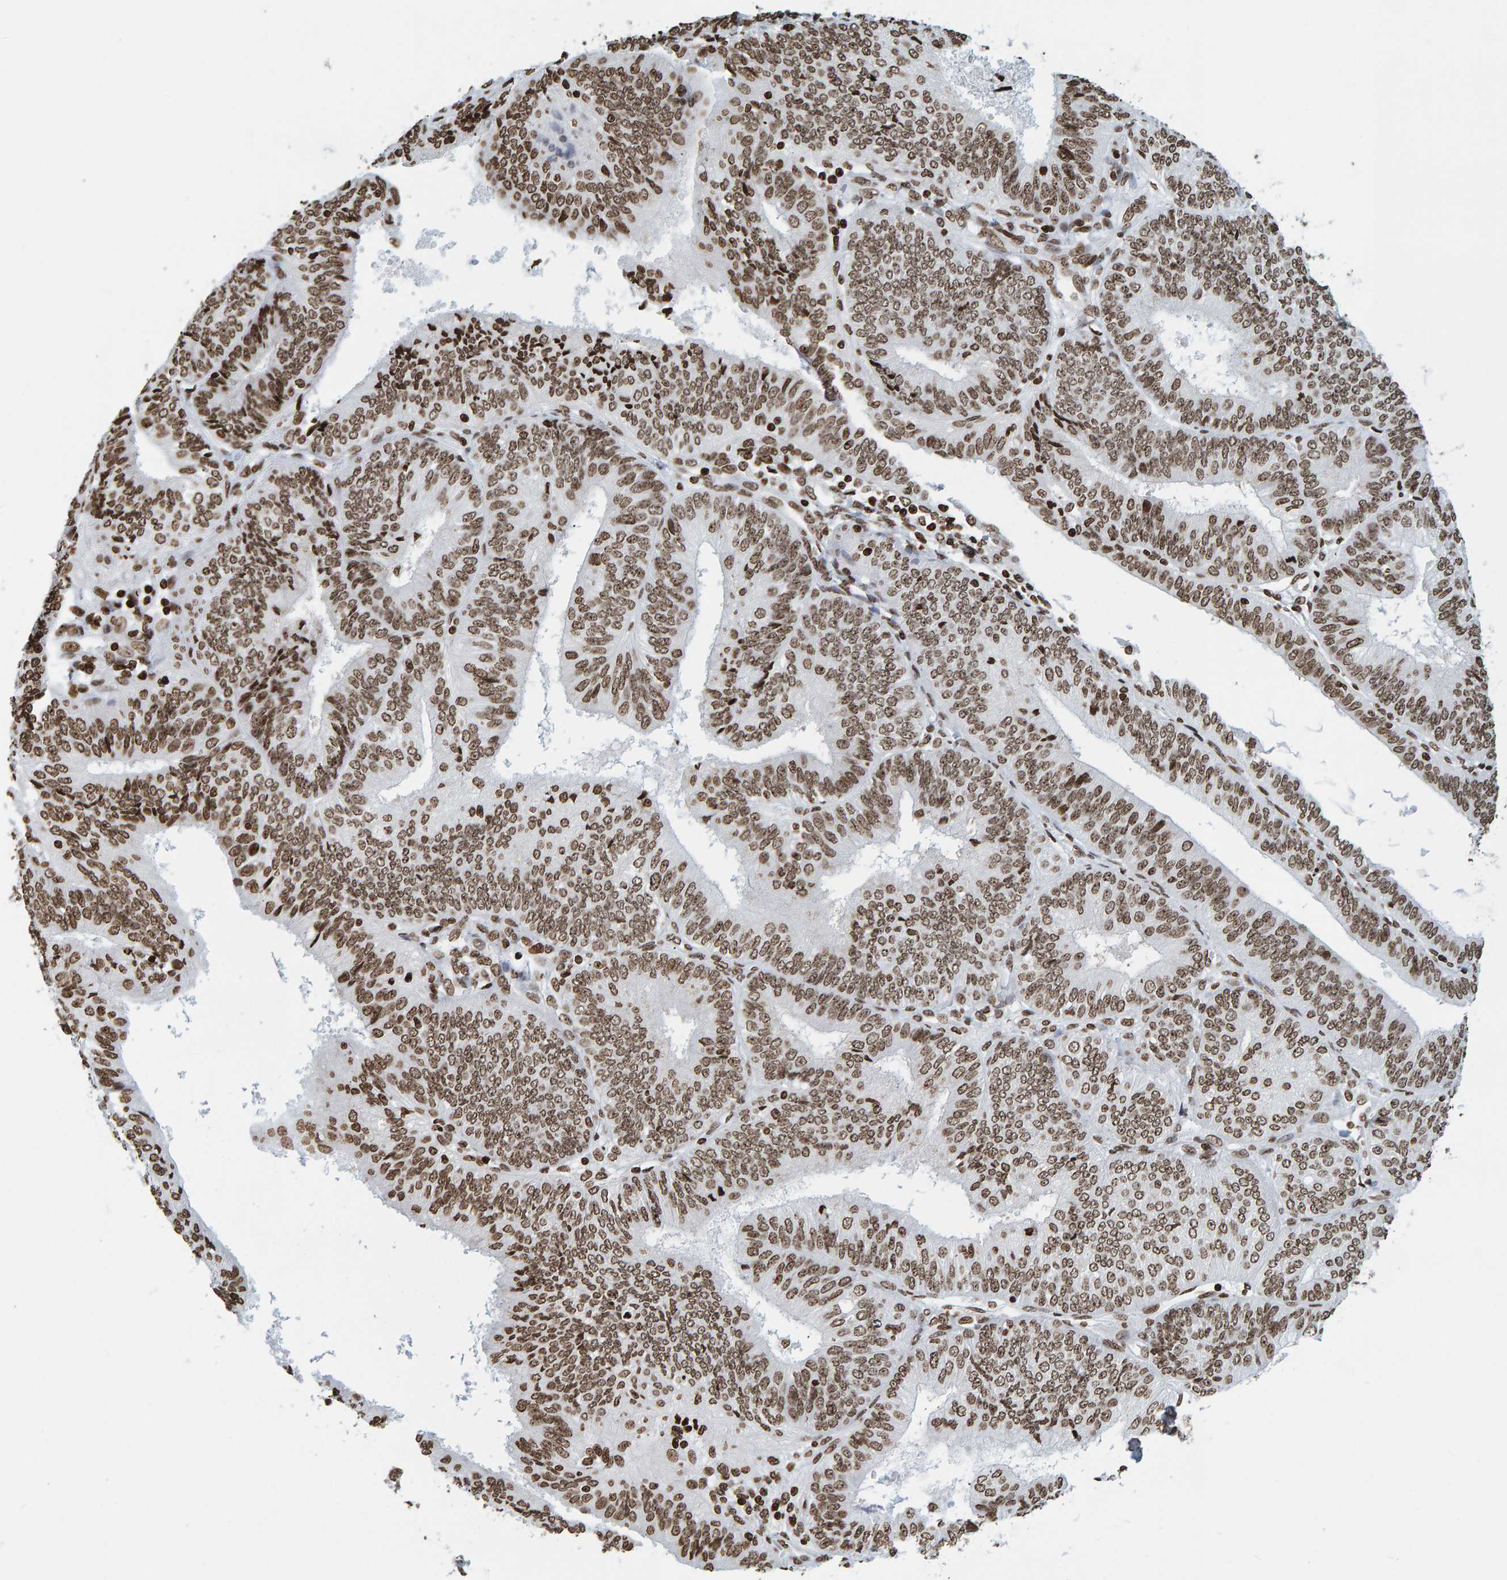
{"staining": {"intensity": "moderate", "quantity": ">75%", "location": "nuclear"}, "tissue": "endometrial cancer", "cell_type": "Tumor cells", "image_type": "cancer", "snomed": [{"axis": "morphology", "description": "Adenocarcinoma, NOS"}, {"axis": "topography", "description": "Endometrium"}], "caption": "Human endometrial cancer stained with a brown dye exhibits moderate nuclear positive staining in approximately >75% of tumor cells.", "gene": "BRF2", "patient": {"sex": "female", "age": 58}}